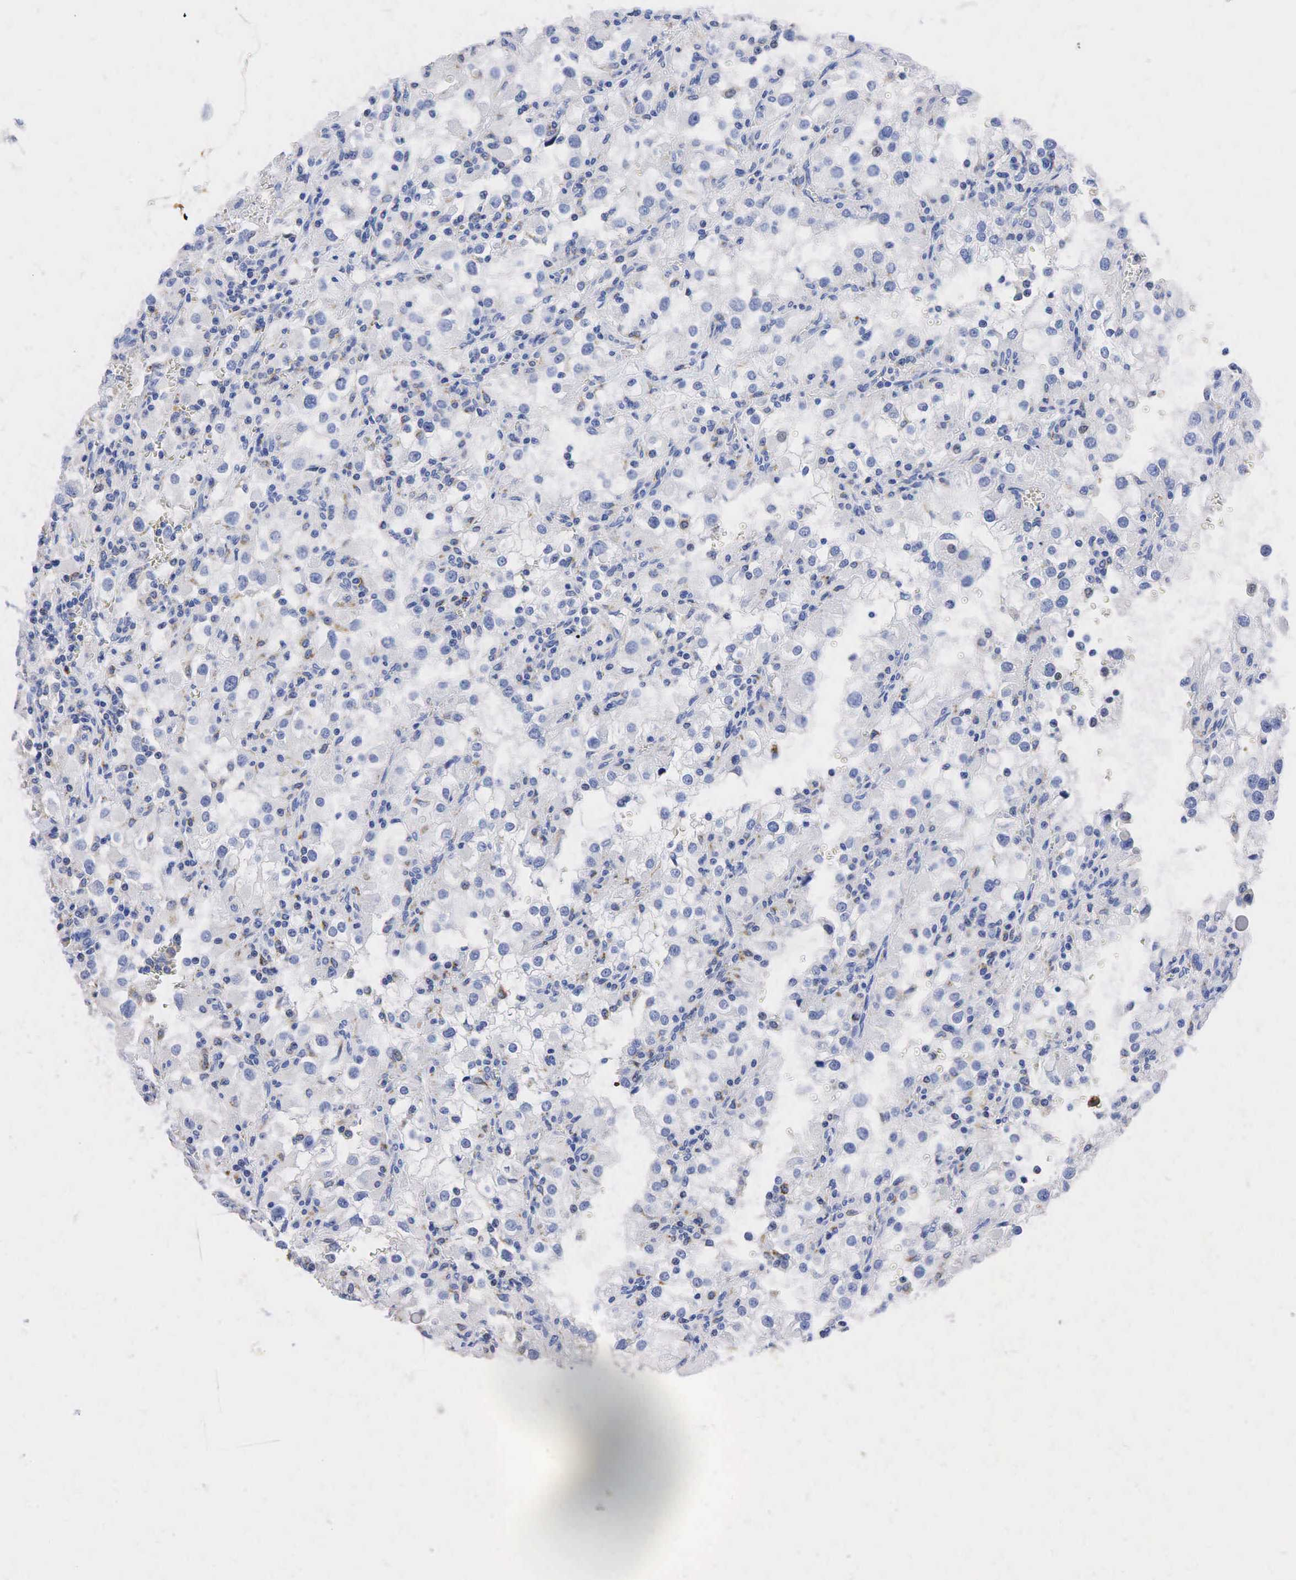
{"staining": {"intensity": "weak", "quantity": "<25%", "location": "cytoplasmic/membranous"}, "tissue": "renal cancer", "cell_type": "Tumor cells", "image_type": "cancer", "snomed": [{"axis": "morphology", "description": "Adenocarcinoma, NOS"}, {"axis": "topography", "description": "Kidney"}], "caption": "DAB (3,3'-diaminobenzidine) immunohistochemical staining of human renal adenocarcinoma shows no significant expression in tumor cells.", "gene": "SYP", "patient": {"sex": "female", "age": 52}}